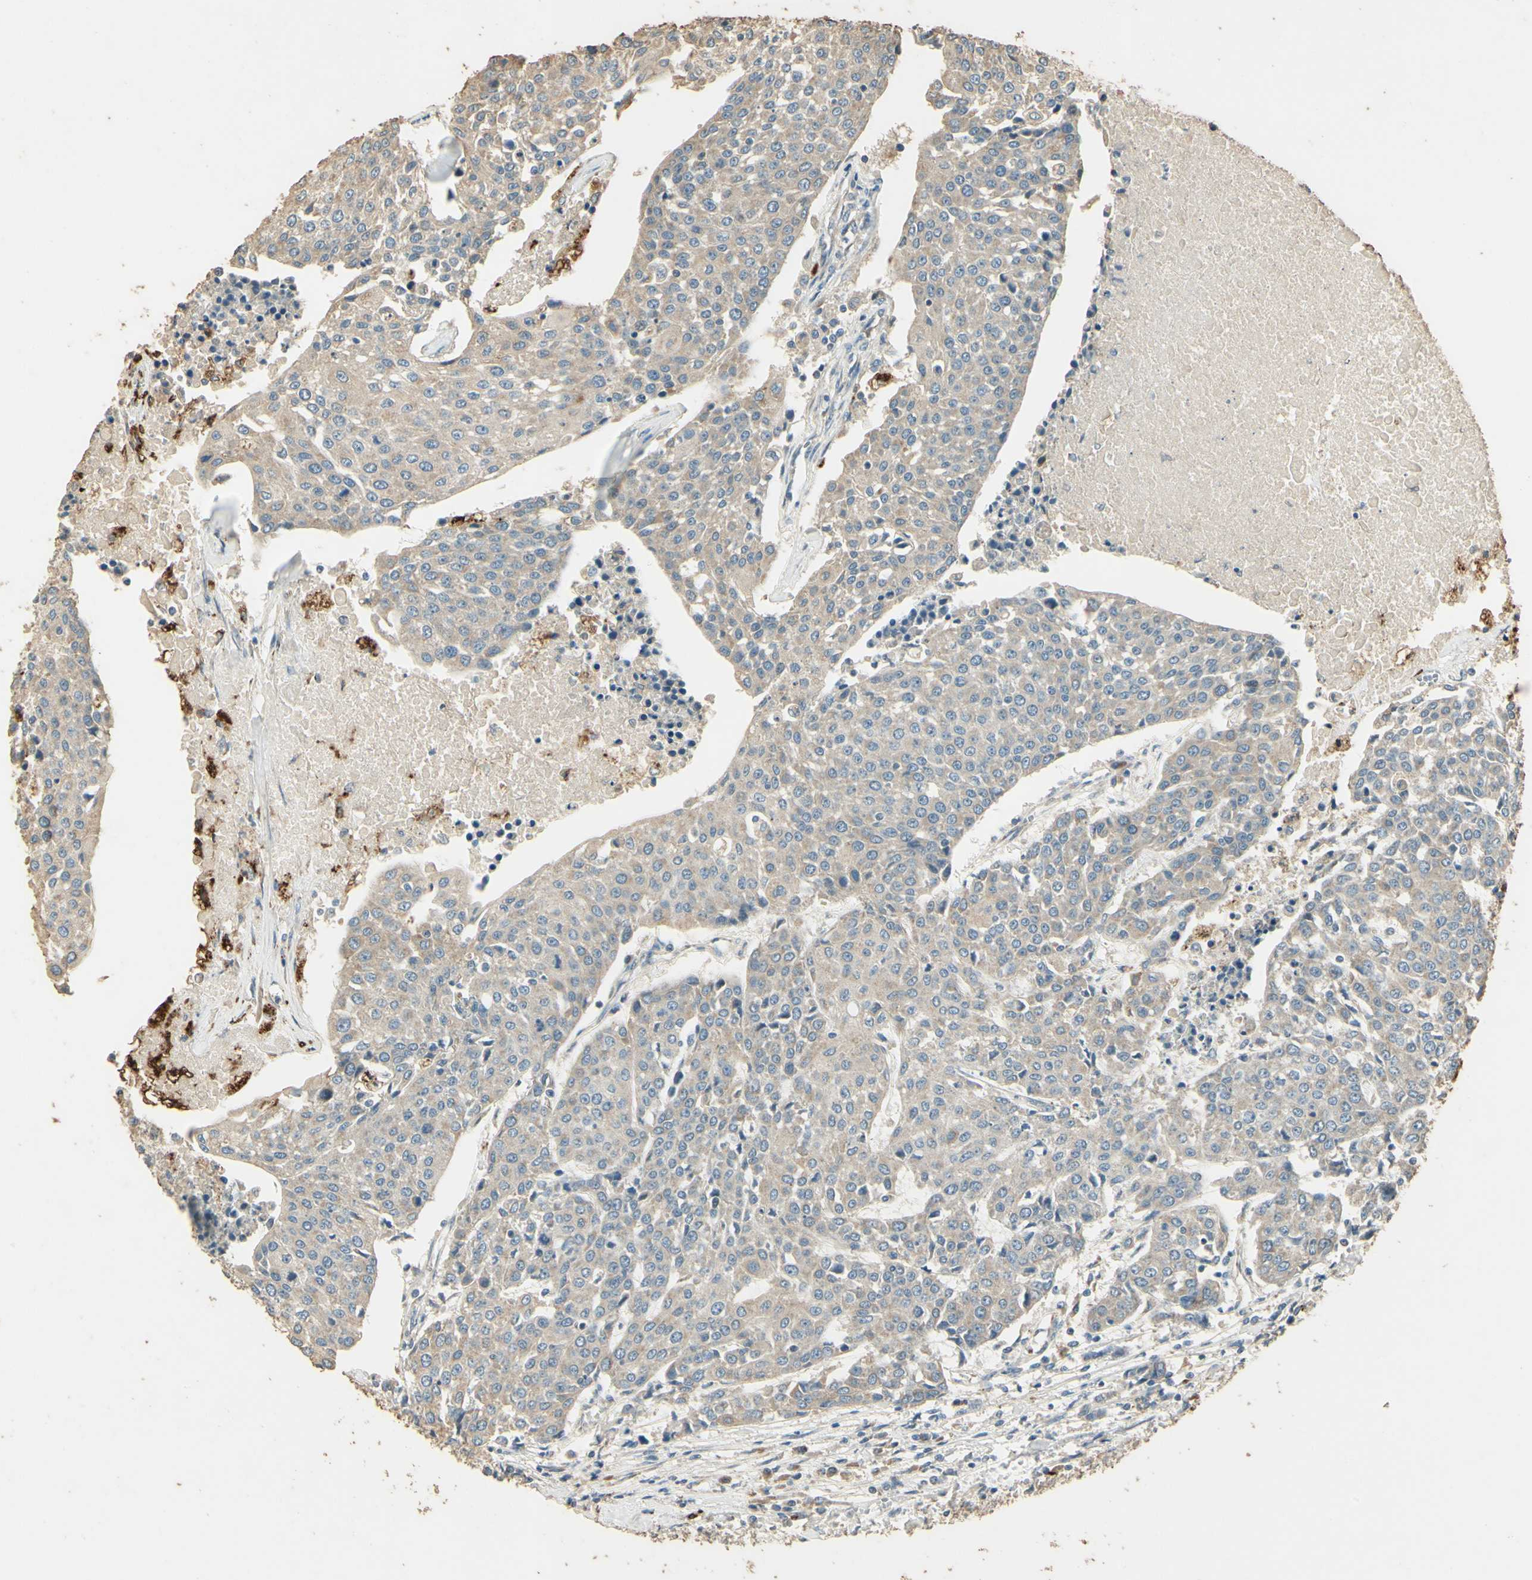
{"staining": {"intensity": "negative", "quantity": "none", "location": "none"}, "tissue": "urothelial cancer", "cell_type": "Tumor cells", "image_type": "cancer", "snomed": [{"axis": "morphology", "description": "Urothelial carcinoma, High grade"}, {"axis": "topography", "description": "Urinary bladder"}], "caption": "There is no significant positivity in tumor cells of urothelial carcinoma (high-grade). (Immunohistochemistry (ihc), brightfield microscopy, high magnification).", "gene": "ARHGEF17", "patient": {"sex": "female", "age": 85}}